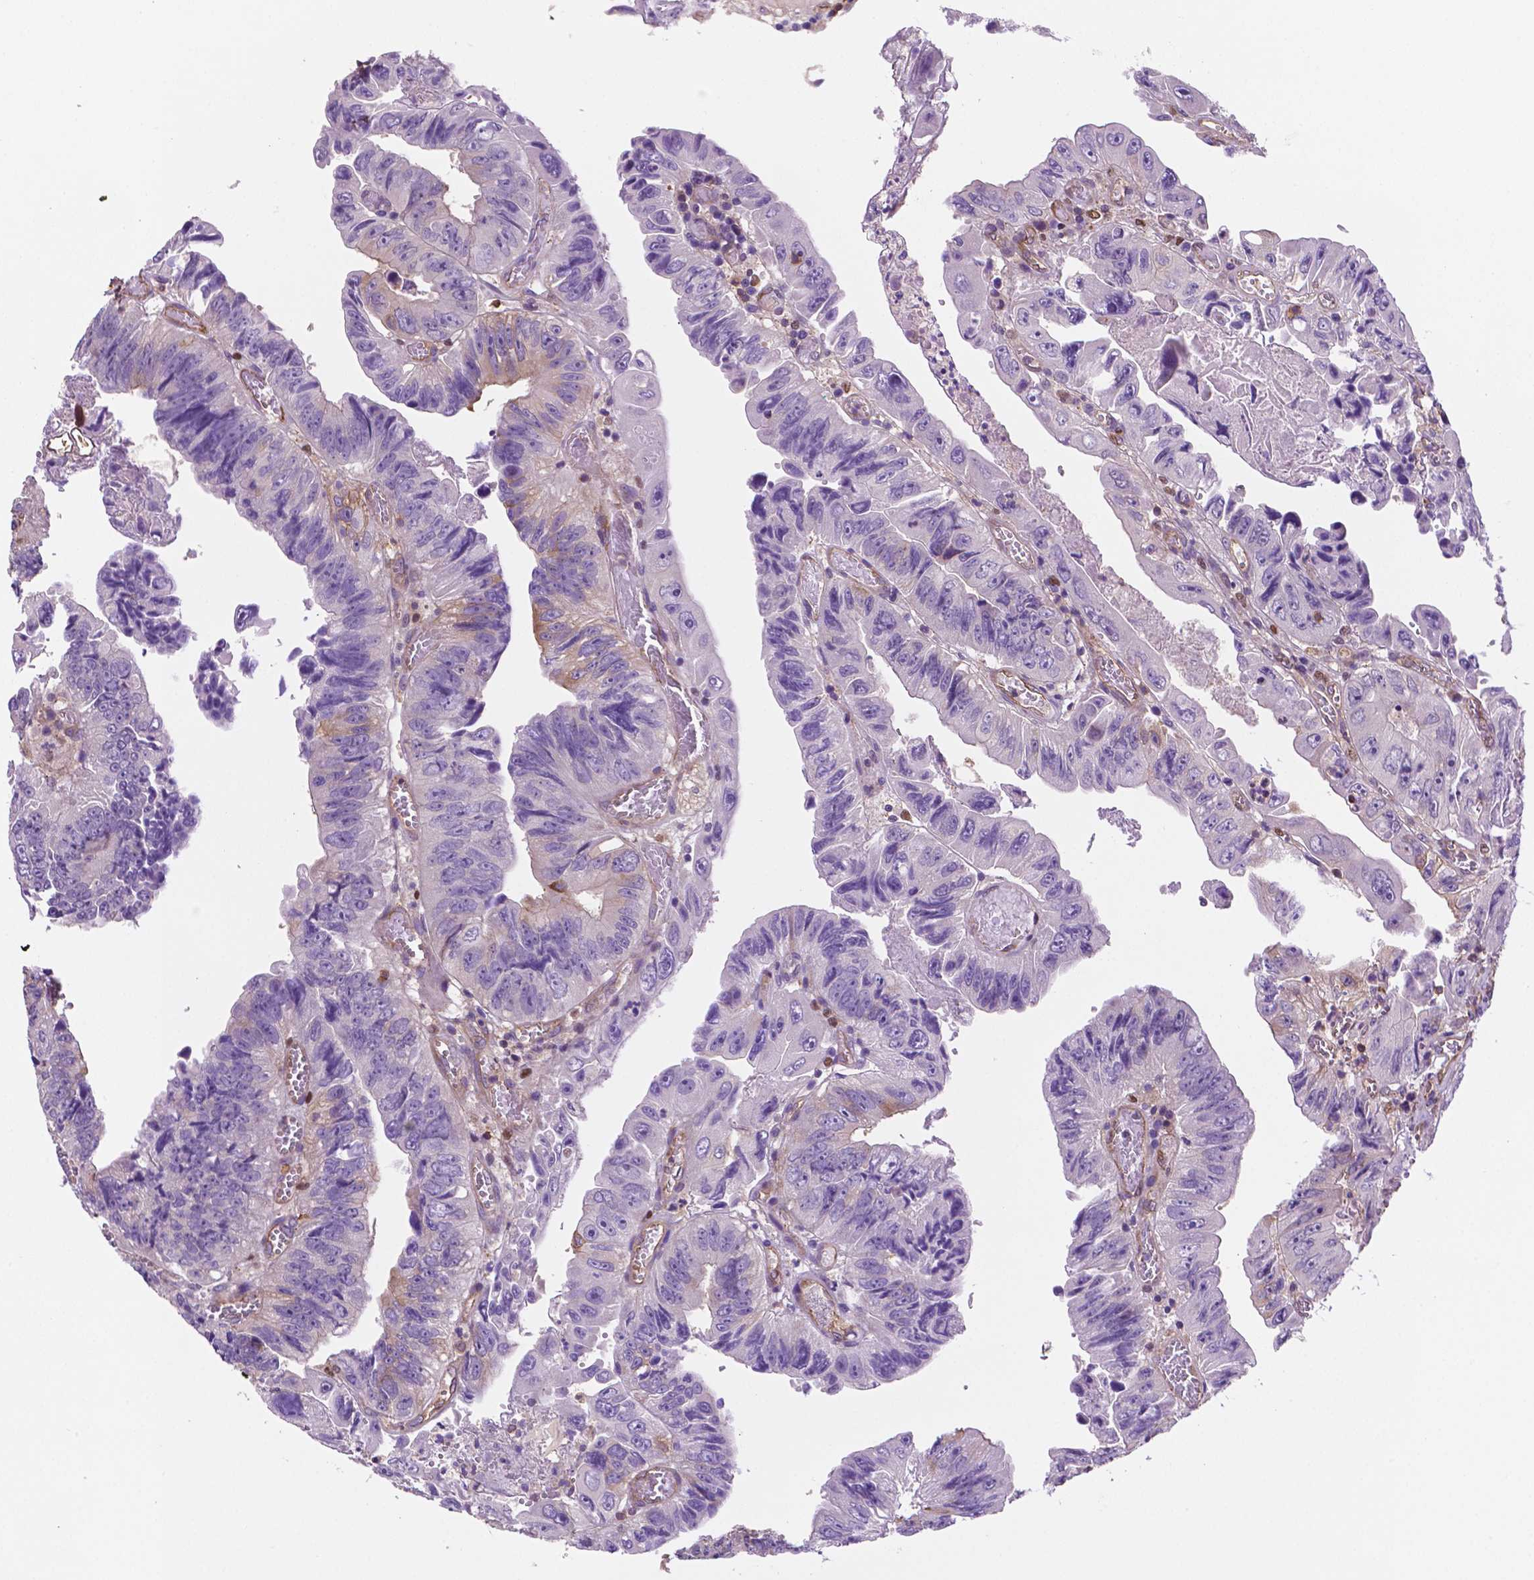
{"staining": {"intensity": "negative", "quantity": "none", "location": "none"}, "tissue": "colorectal cancer", "cell_type": "Tumor cells", "image_type": "cancer", "snomed": [{"axis": "morphology", "description": "Adenocarcinoma, NOS"}, {"axis": "topography", "description": "Colon"}], "caption": "There is no significant staining in tumor cells of colorectal cancer. Brightfield microscopy of immunohistochemistry stained with DAB (3,3'-diaminobenzidine) (brown) and hematoxylin (blue), captured at high magnification.", "gene": "DCN", "patient": {"sex": "female", "age": 84}}